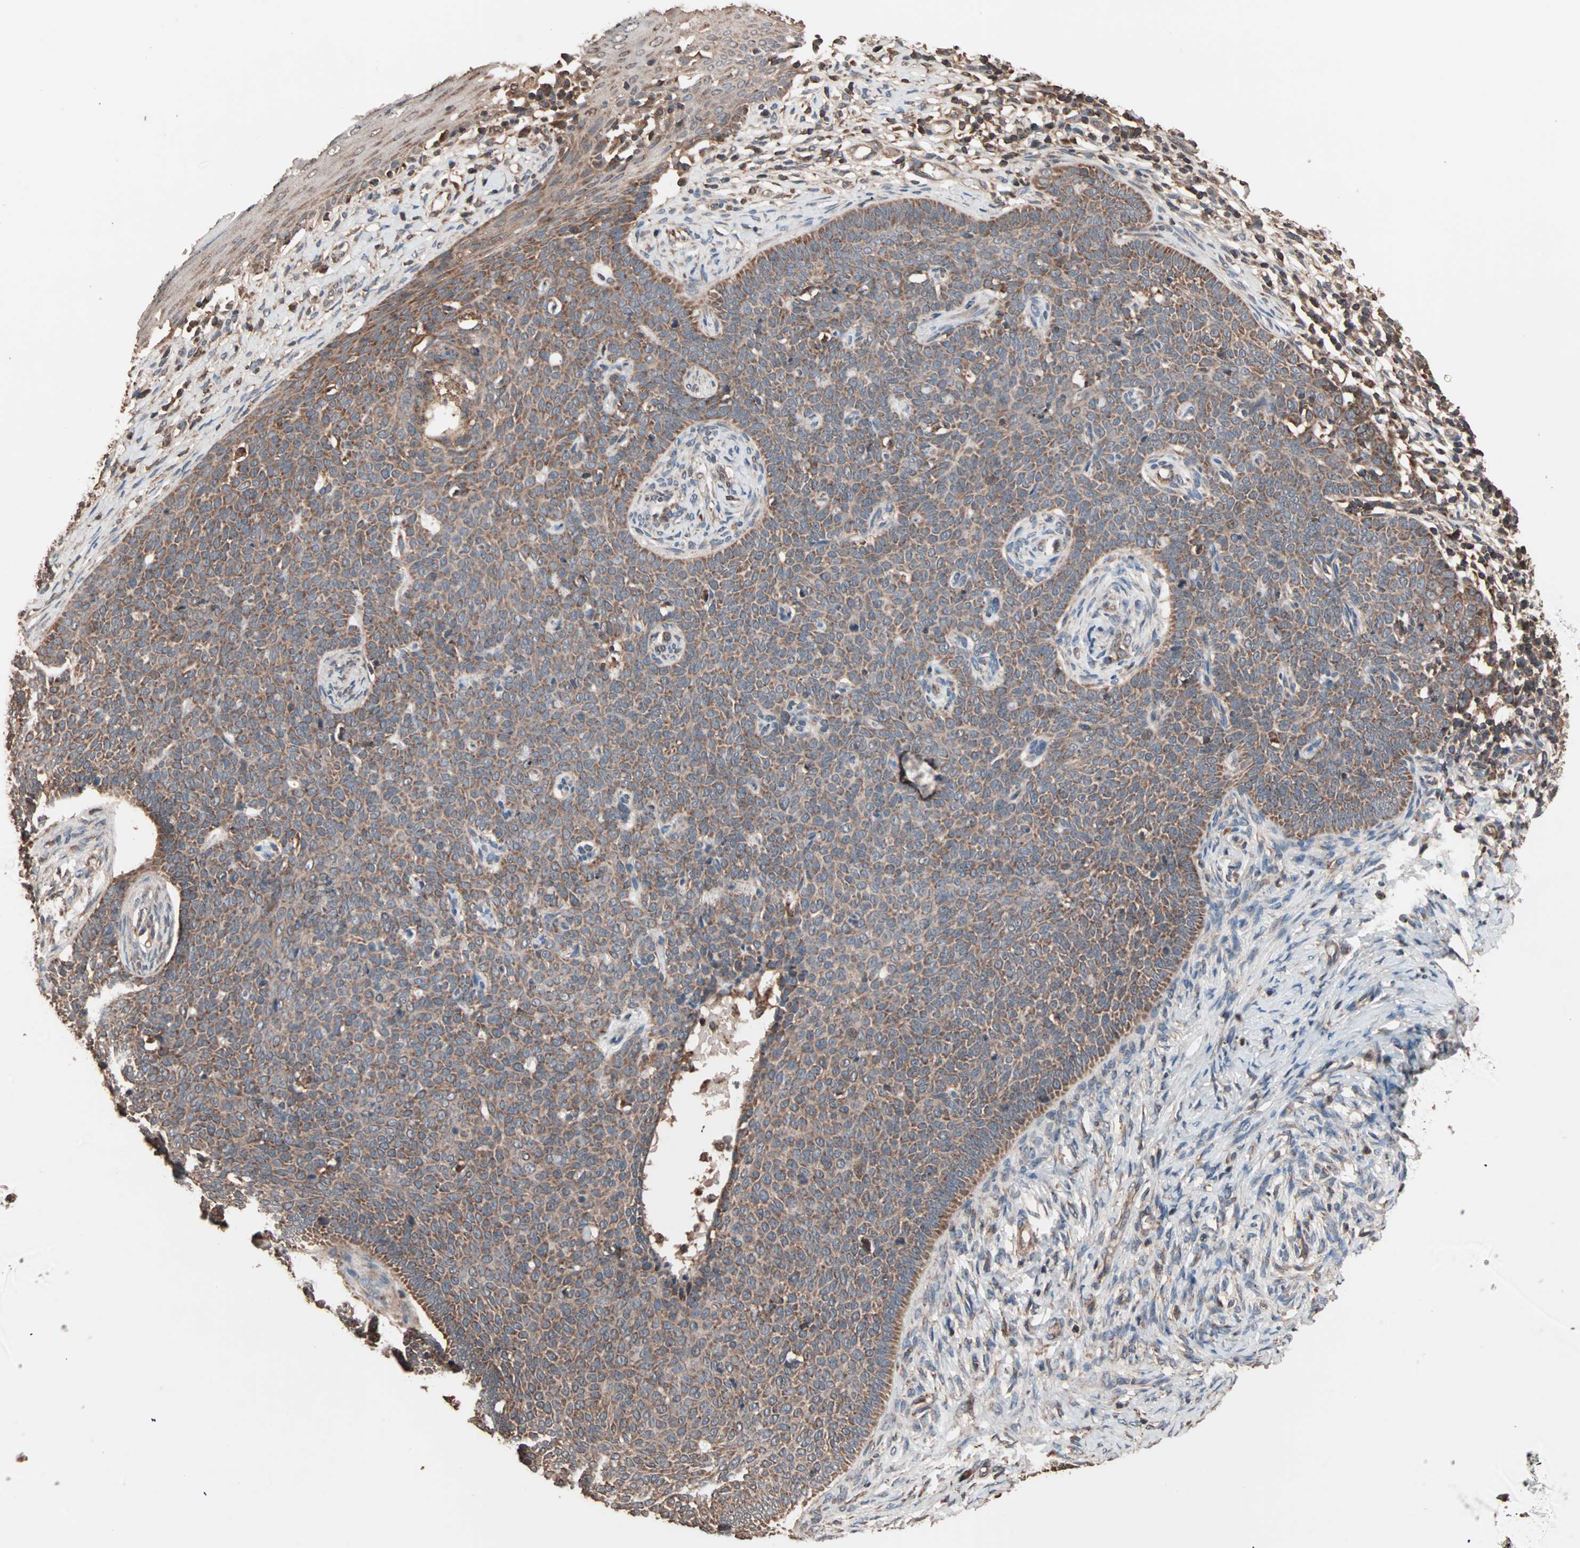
{"staining": {"intensity": "moderate", "quantity": ">75%", "location": "cytoplasmic/membranous"}, "tissue": "skin cancer", "cell_type": "Tumor cells", "image_type": "cancer", "snomed": [{"axis": "morphology", "description": "Normal tissue, NOS"}, {"axis": "morphology", "description": "Basal cell carcinoma"}, {"axis": "topography", "description": "Skin"}], "caption": "This histopathology image displays IHC staining of skin basal cell carcinoma, with medium moderate cytoplasmic/membranous positivity in approximately >75% of tumor cells.", "gene": "MRPL2", "patient": {"sex": "male", "age": 87}}